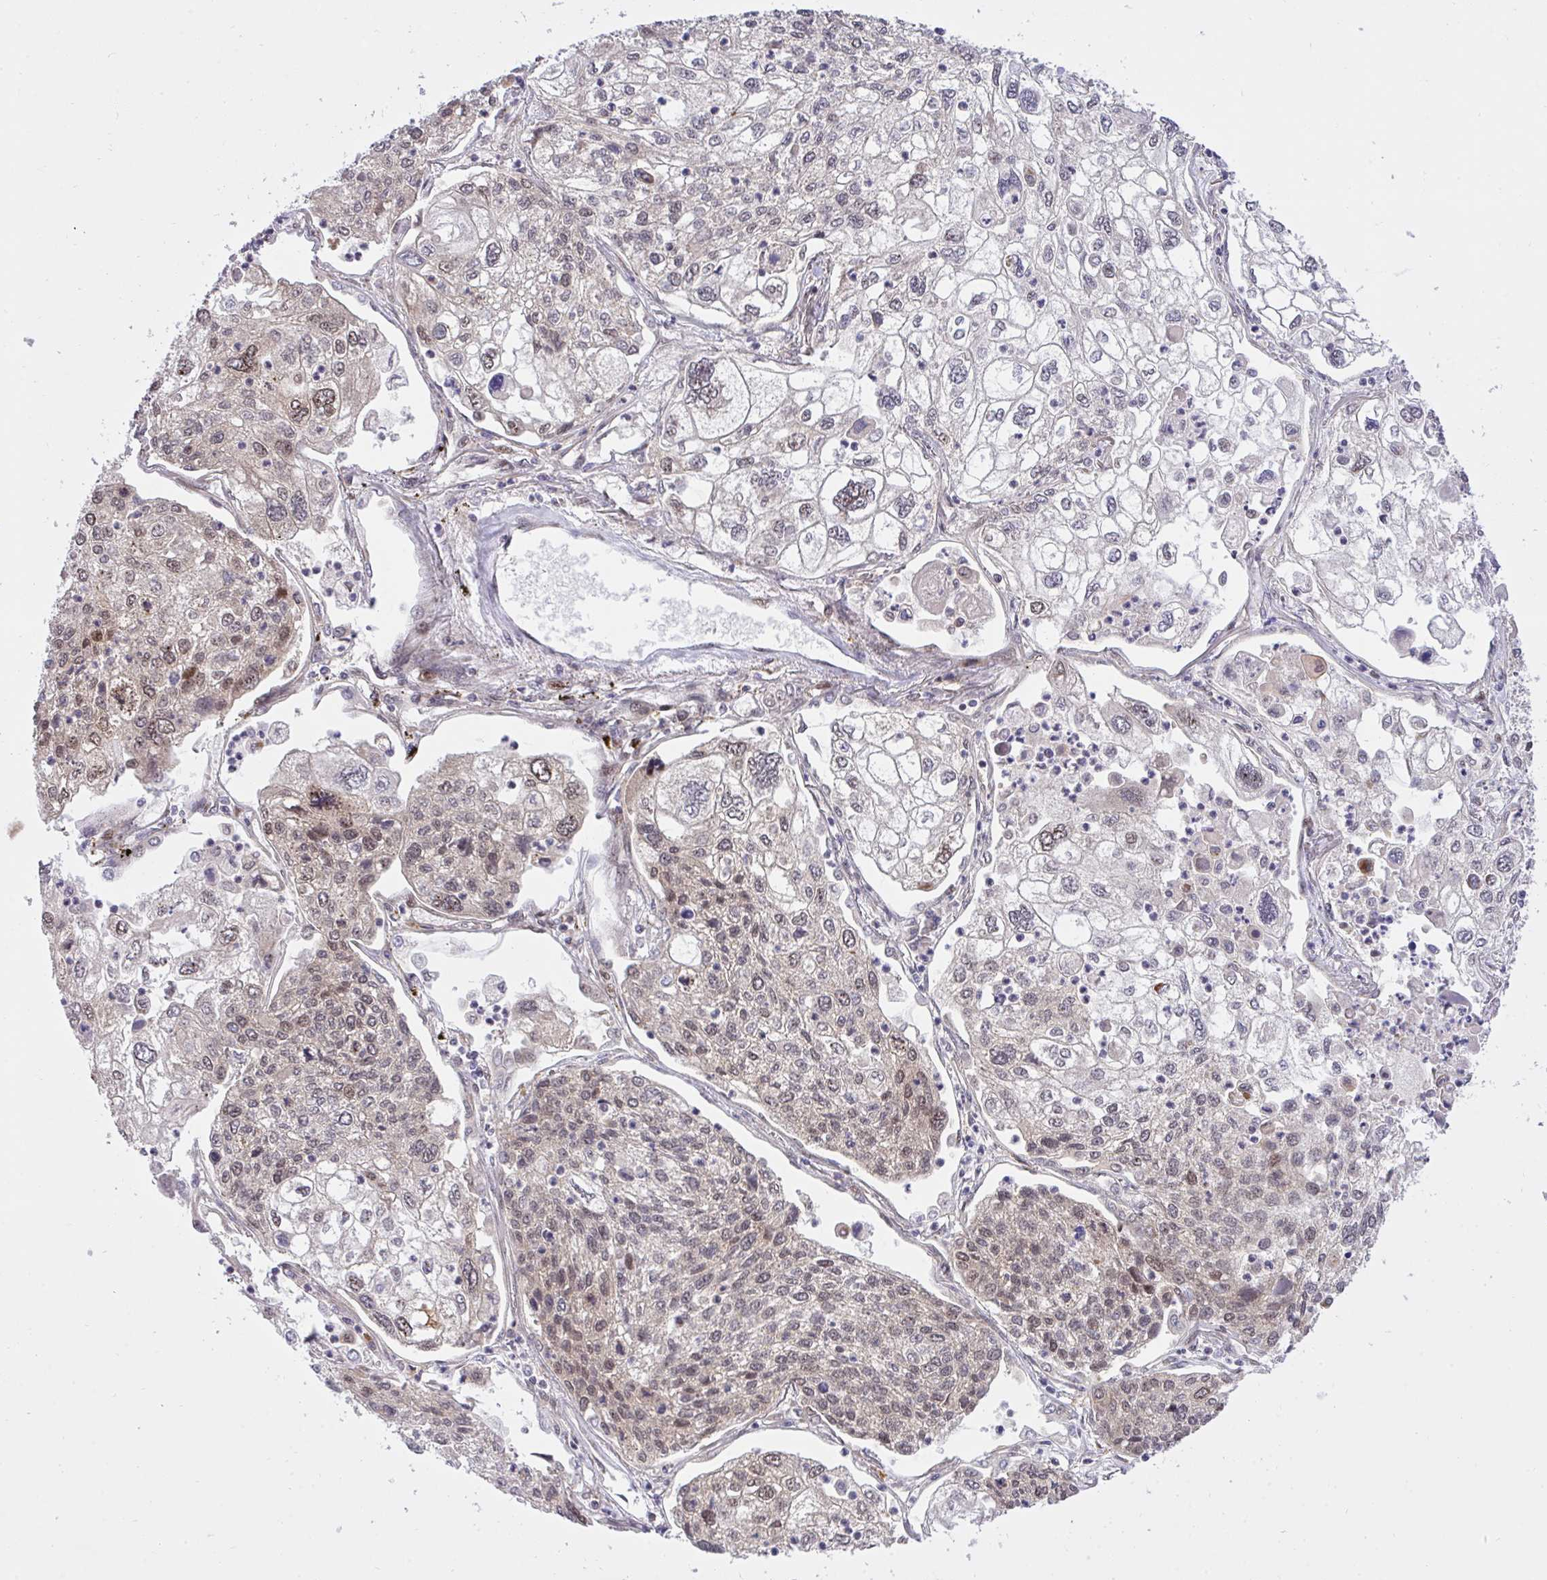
{"staining": {"intensity": "weak", "quantity": "<25%", "location": "cytoplasmic/membranous"}, "tissue": "lung cancer", "cell_type": "Tumor cells", "image_type": "cancer", "snomed": [{"axis": "morphology", "description": "Squamous cell carcinoma, NOS"}, {"axis": "topography", "description": "Lung"}], "caption": "Lung squamous cell carcinoma stained for a protein using immunohistochemistry (IHC) exhibits no positivity tumor cells.", "gene": "ERI1", "patient": {"sex": "male", "age": 74}}